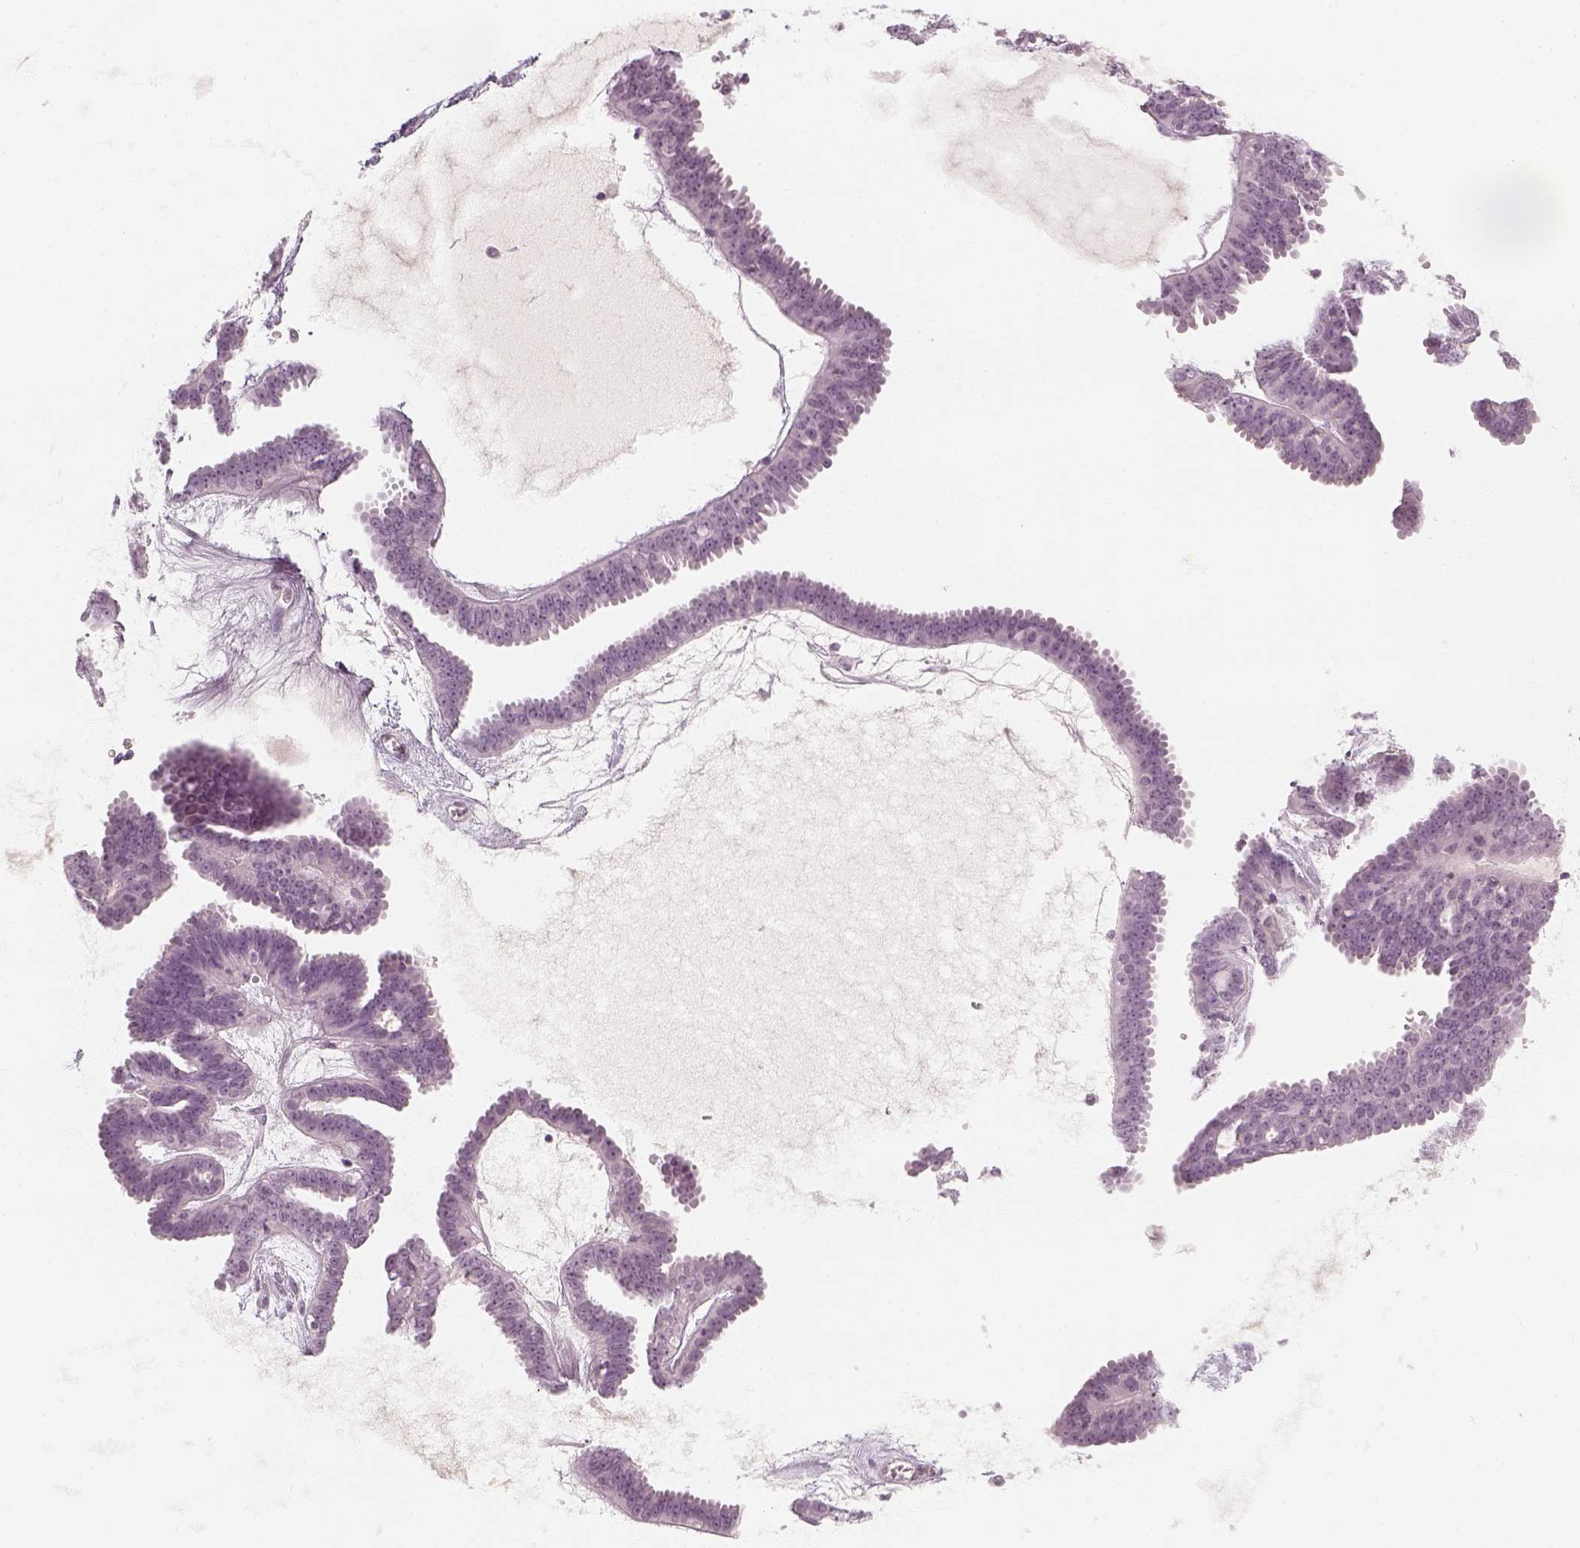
{"staining": {"intensity": "negative", "quantity": "none", "location": "none"}, "tissue": "ovarian cancer", "cell_type": "Tumor cells", "image_type": "cancer", "snomed": [{"axis": "morphology", "description": "Cystadenocarcinoma, serous, NOS"}, {"axis": "topography", "description": "Ovary"}], "caption": "Immunohistochemistry (IHC) histopathology image of neoplastic tissue: ovarian cancer stained with DAB (3,3'-diaminobenzidine) displays no significant protein expression in tumor cells.", "gene": "KRTAP2-1", "patient": {"sex": "female", "age": 71}}